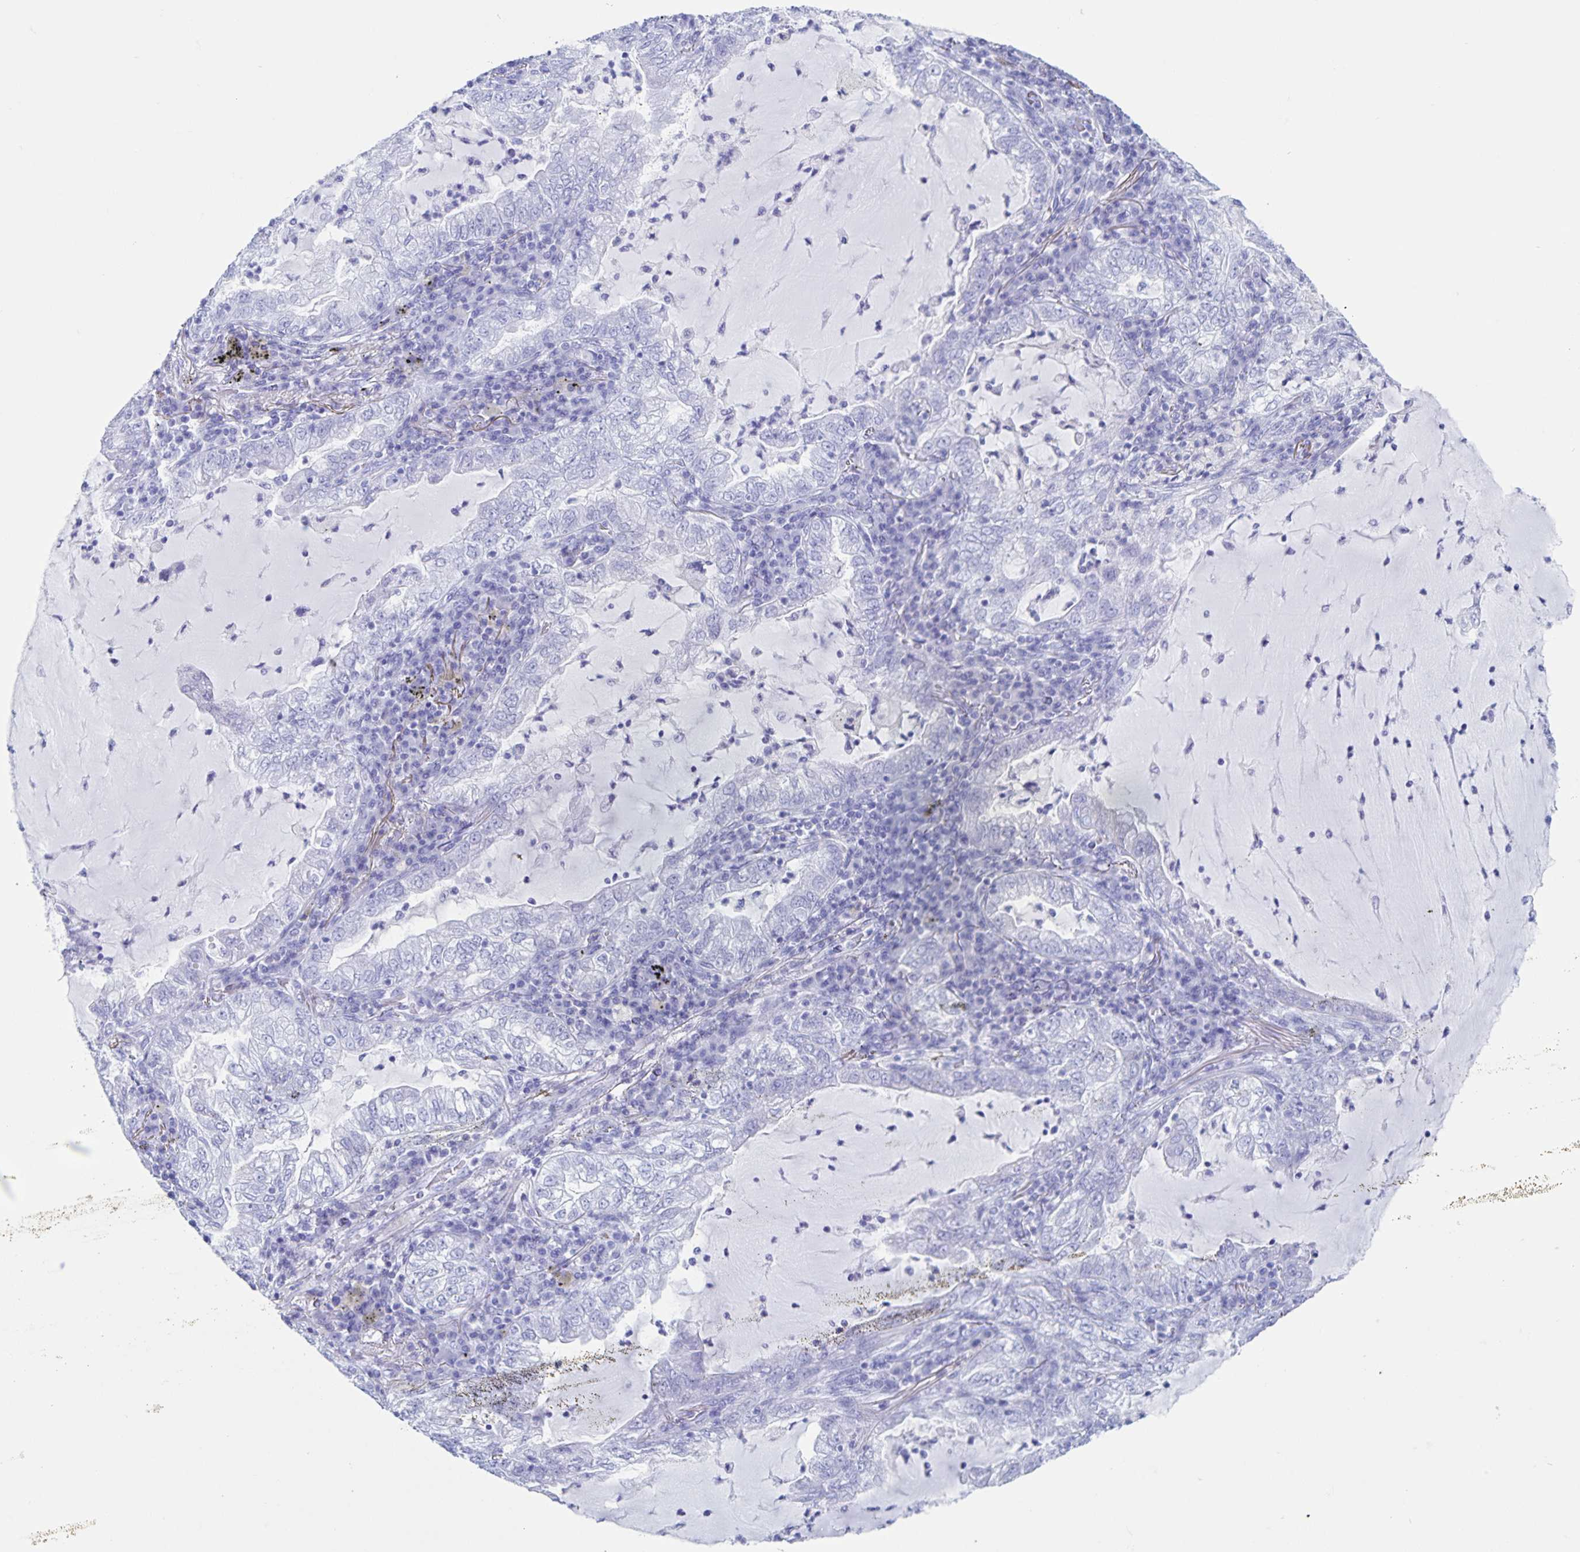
{"staining": {"intensity": "negative", "quantity": "none", "location": "none"}, "tissue": "lung cancer", "cell_type": "Tumor cells", "image_type": "cancer", "snomed": [{"axis": "morphology", "description": "Adenocarcinoma, NOS"}, {"axis": "topography", "description": "Lung"}], "caption": "DAB (3,3'-diaminobenzidine) immunohistochemical staining of human adenocarcinoma (lung) exhibits no significant expression in tumor cells.", "gene": "C12orf56", "patient": {"sex": "female", "age": 73}}